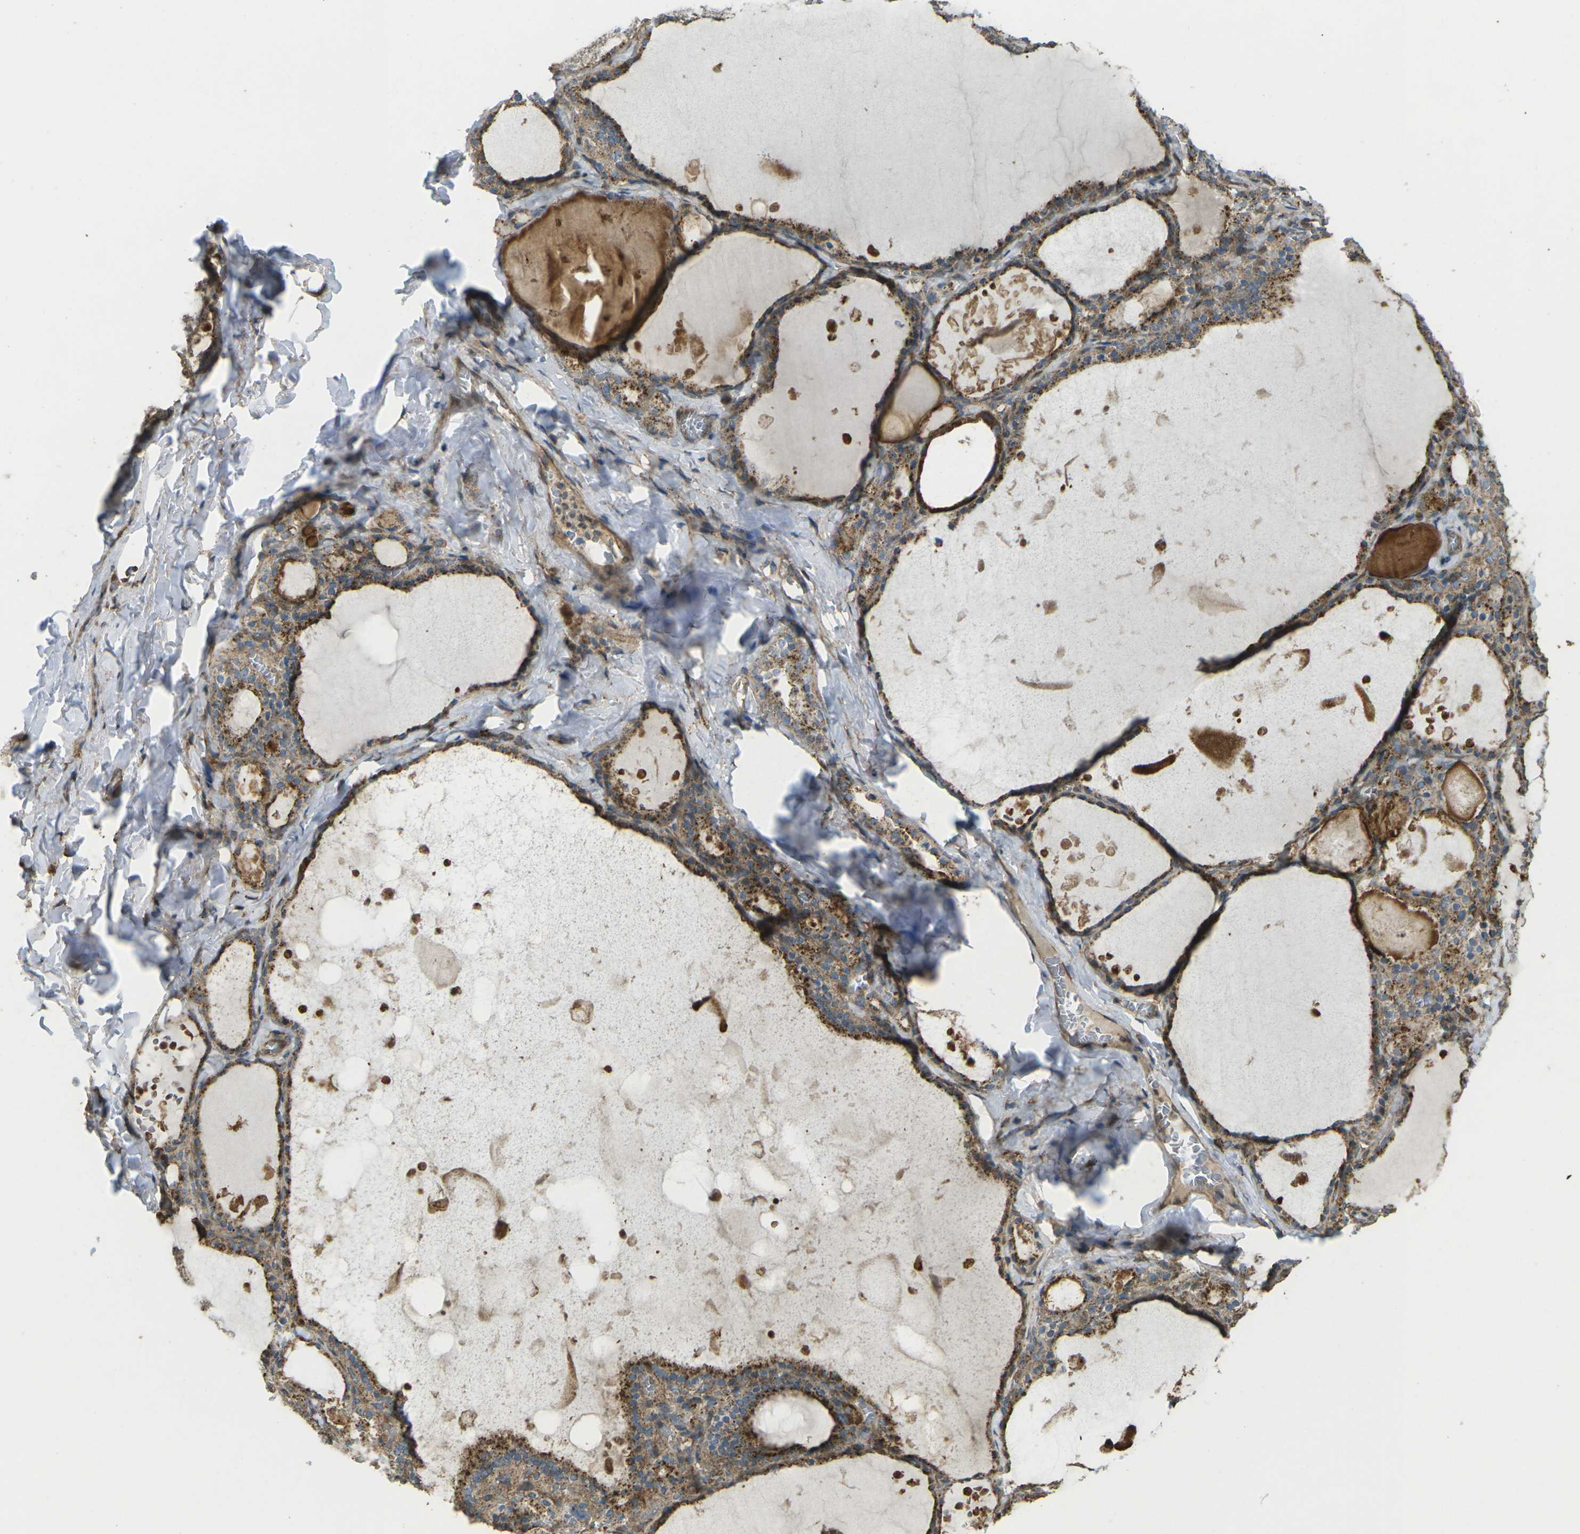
{"staining": {"intensity": "moderate", "quantity": ">75%", "location": "cytoplasmic/membranous"}, "tissue": "thyroid gland", "cell_type": "Glandular cells", "image_type": "normal", "snomed": [{"axis": "morphology", "description": "Normal tissue, NOS"}, {"axis": "topography", "description": "Thyroid gland"}], "caption": "The immunohistochemical stain highlights moderate cytoplasmic/membranous positivity in glandular cells of unremarkable thyroid gland.", "gene": "CHMP3", "patient": {"sex": "male", "age": 56}}